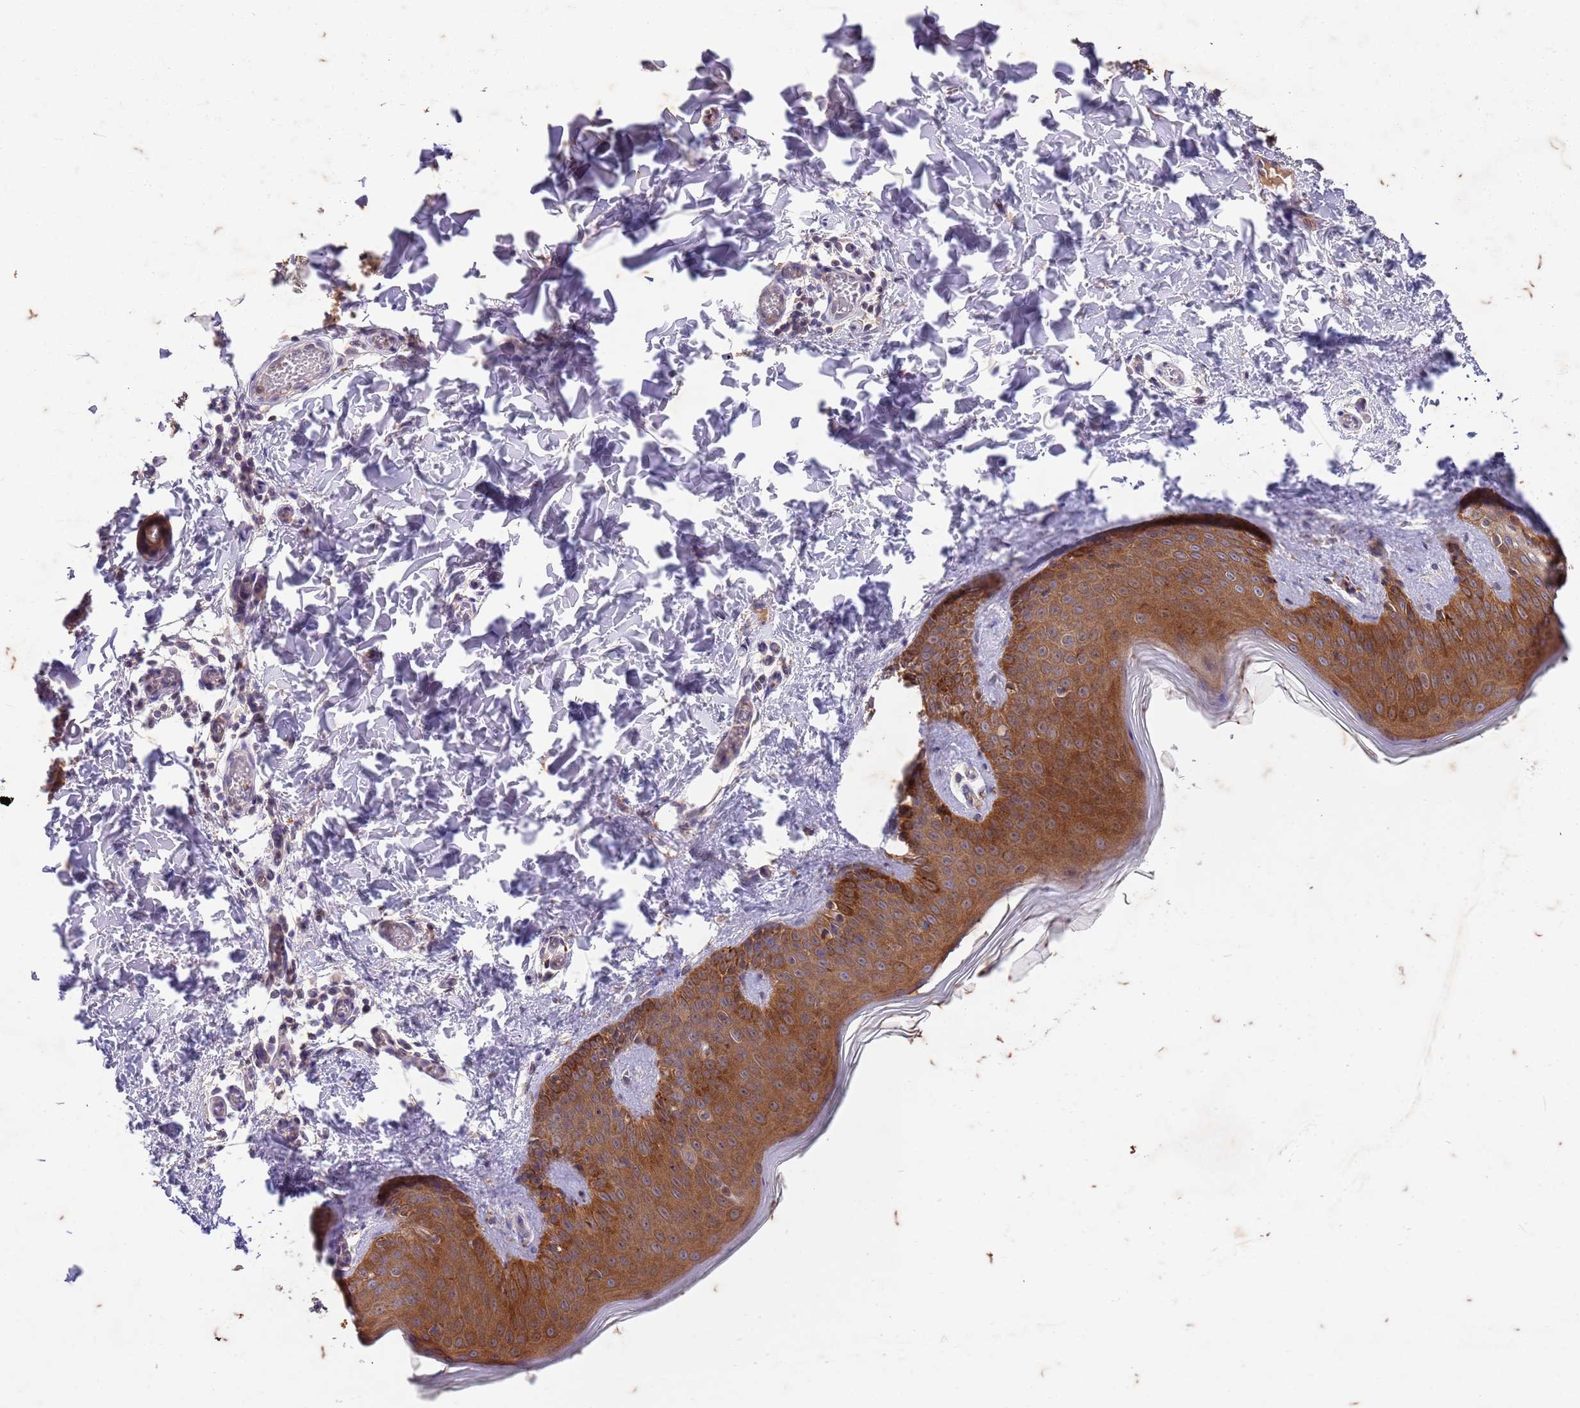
{"staining": {"intensity": "negative", "quantity": "none", "location": "none"}, "tissue": "skin", "cell_type": "Fibroblasts", "image_type": "normal", "snomed": [{"axis": "morphology", "description": "Normal tissue, NOS"}, {"axis": "topography", "description": "Skin"}], "caption": "DAB immunohistochemical staining of normal skin exhibits no significant expression in fibroblasts. (Stains: DAB immunohistochemistry (IHC) with hematoxylin counter stain, Microscopy: brightfield microscopy at high magnification).", "gene": "RAPGEF3", "patient": {"sex": "male", "age": 36}}